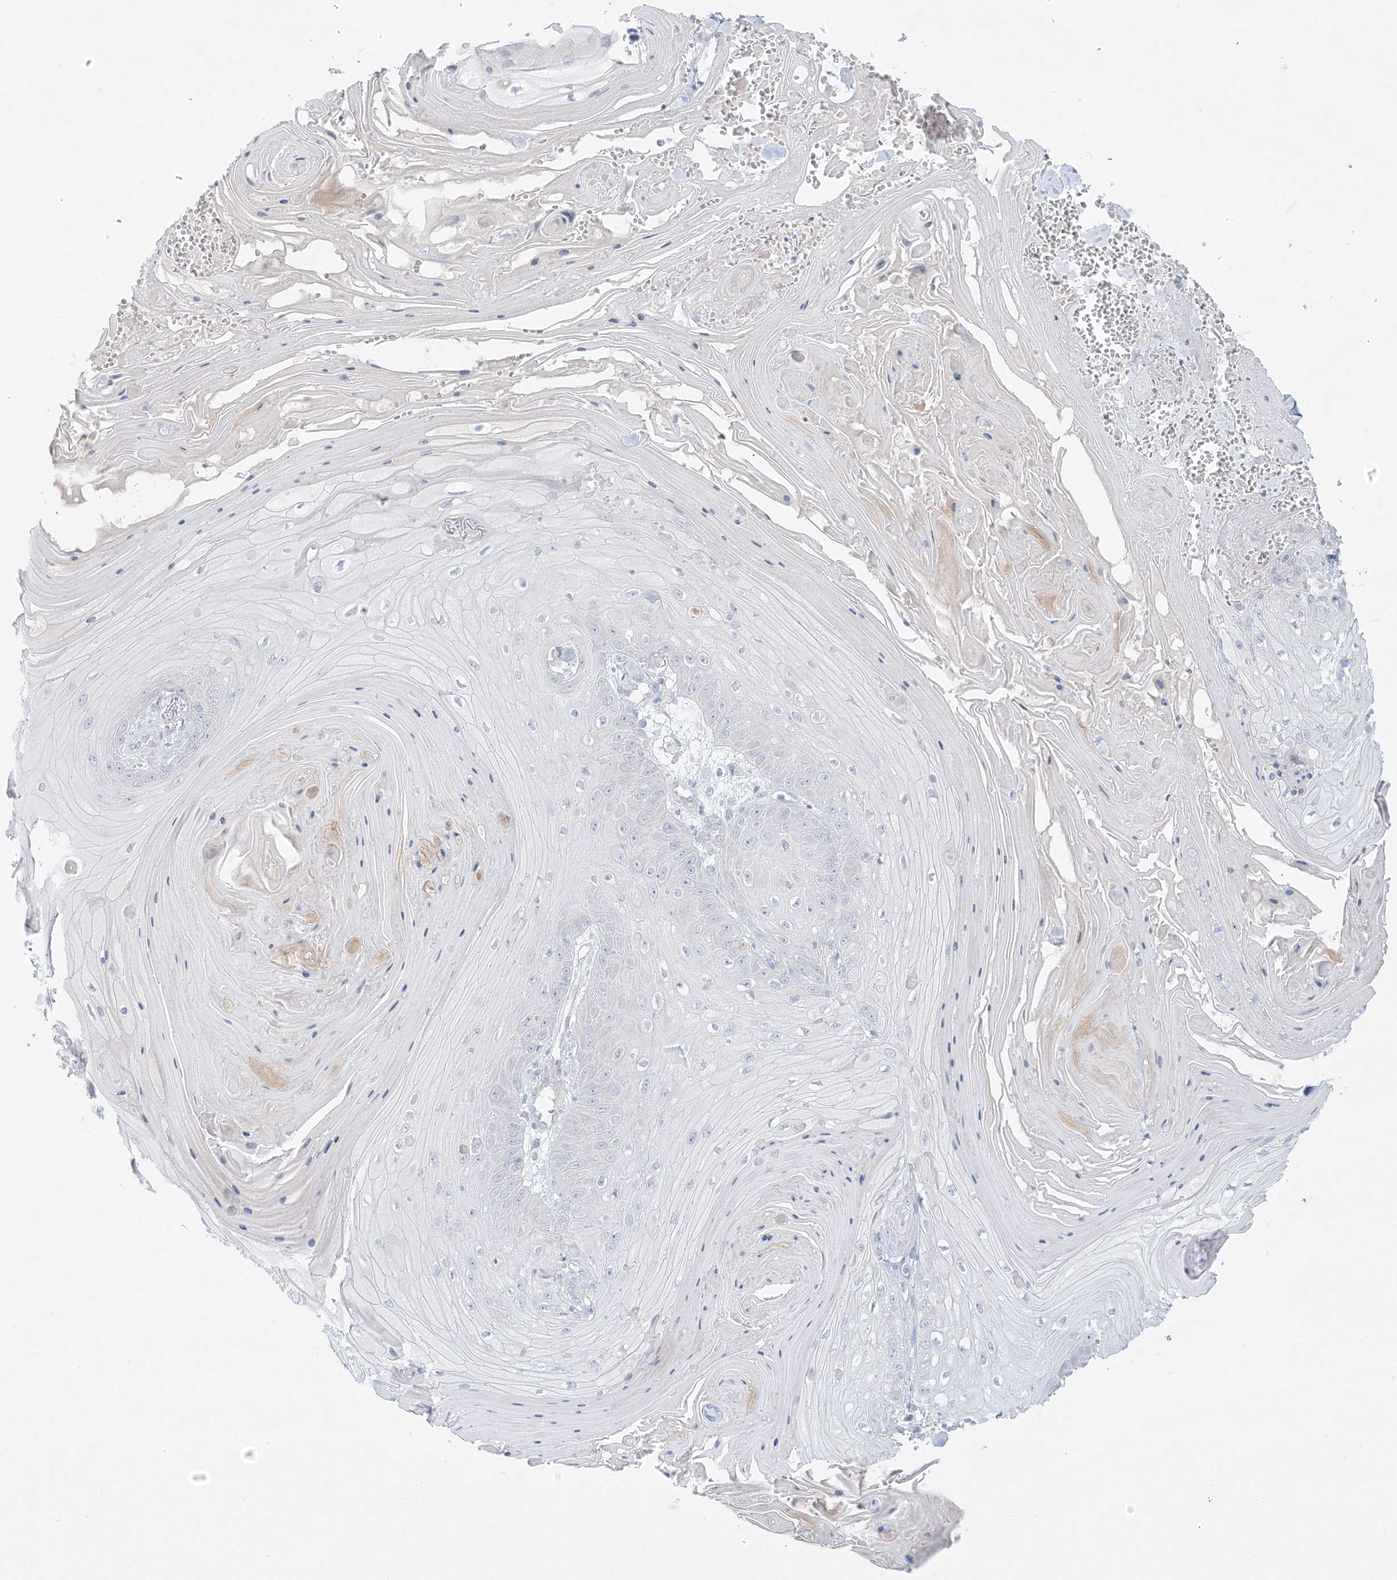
{"staining": {"intensity": "negative", "quantity": "none", "location": "none"}, "tissue": "skin cancer", "cell_type": "Tumor cells", "image_type": "cancer", "snomed": [{"axis": "morphology", "description": "Squamous cell carcinoma, NOS"}, {"axis": "topography", "description": "Skin"}], "caption": "Immunohistochemistry (IHC) micrograph of human skin cancer (squamous cell carcinoma) stained for a protein (brown), which shows no positivity in tumor cells.", "gene": "FAM184A", "patient": {"sex": "male", "age": 74}}